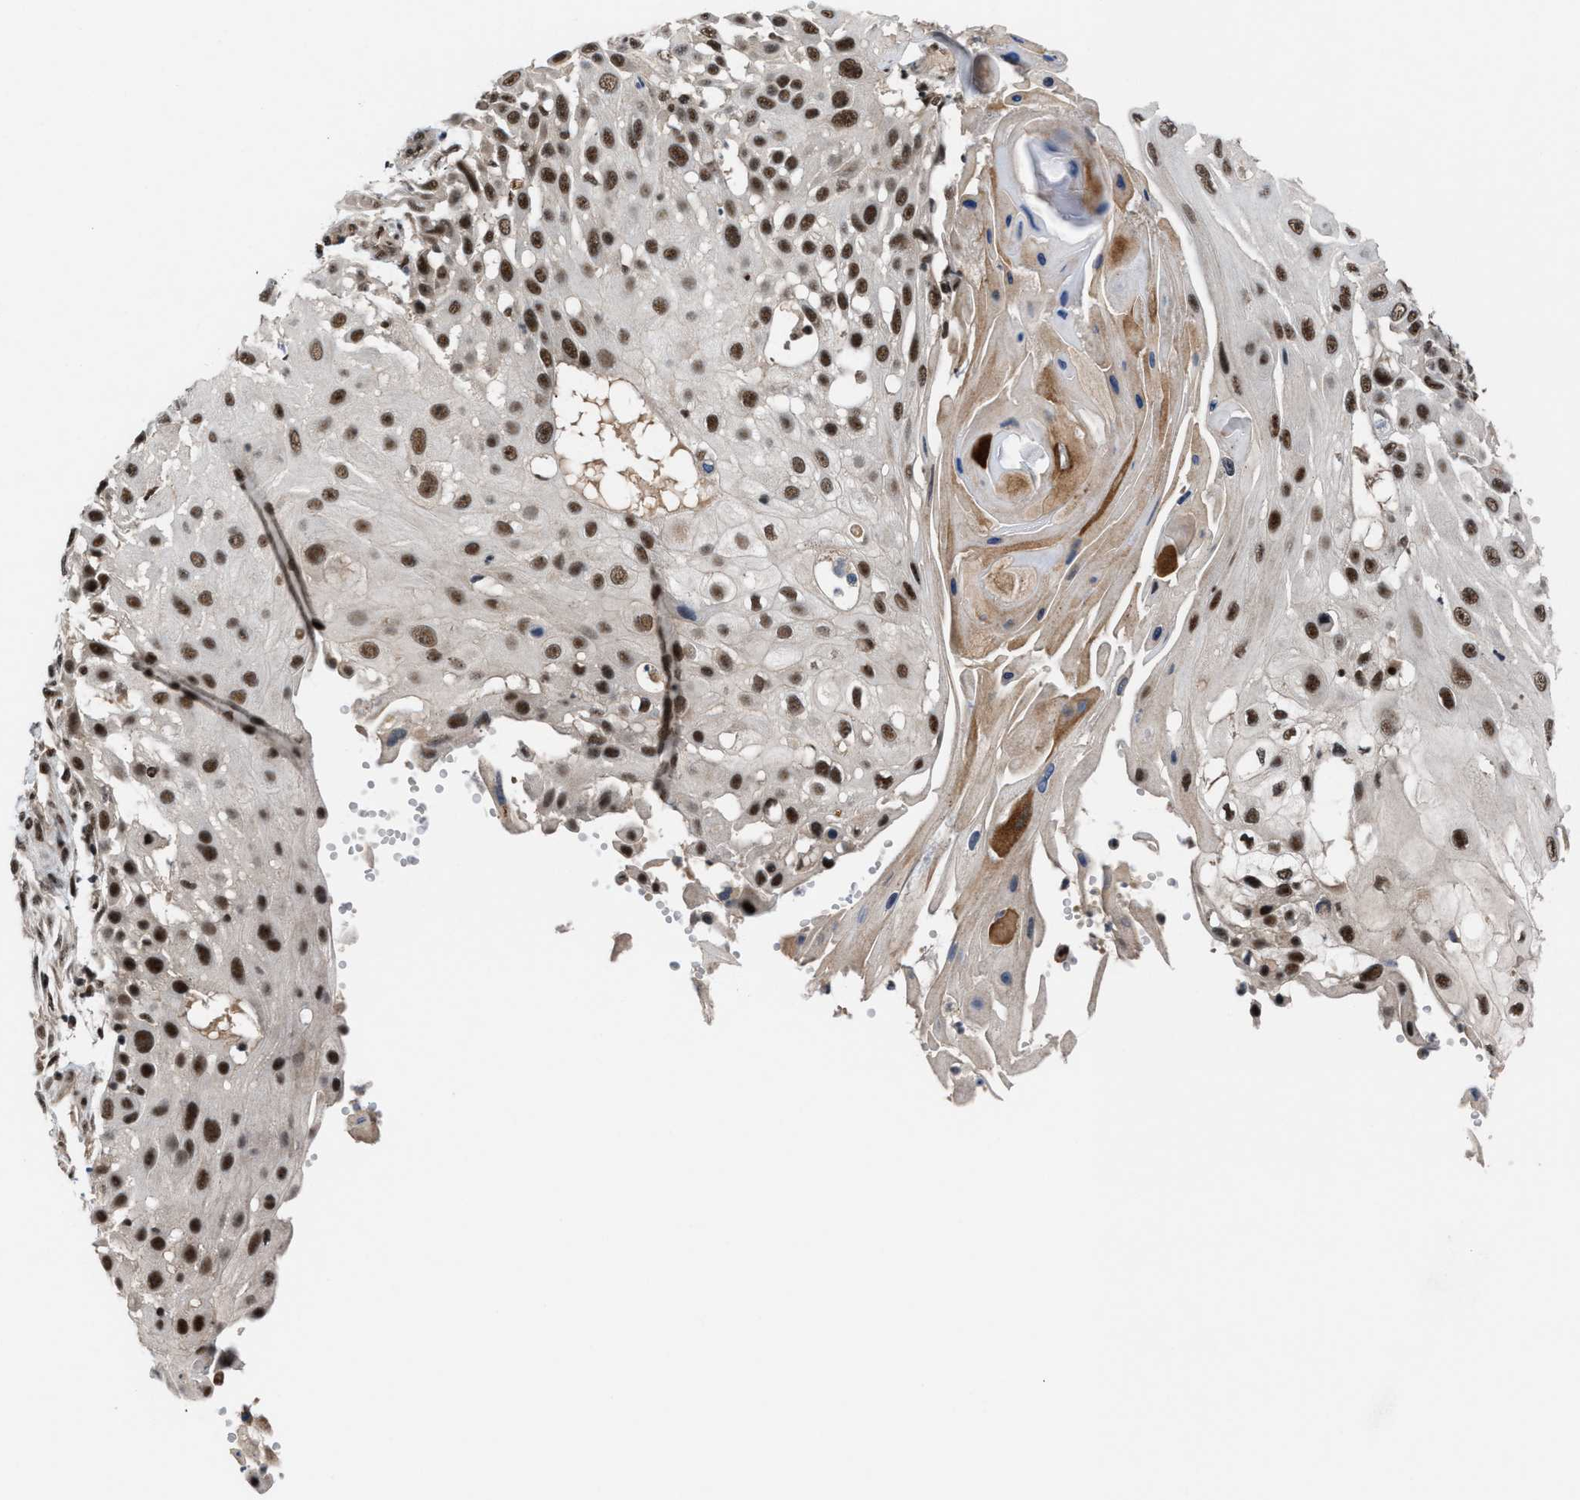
{"staining": {"intensity": "strong", "quantity": ">75%", "location": "nuclear"}, "tissue": "skin cancer", "cell_type": "Tumor cells", "image_type": "cancer", "snomed": [{"axis": "morphology", "description": "Squamous cell carcinoma, NOS"}, {"axis": "topography", "description": "Skin"}], "caption": "Immunohistochemistry (IHC) image of neoplastic tissue: skin cancer stained using immunohistochemistry reveals high levels of strong protein expression localized specifically in the nuclear of tumor cells, appearing as a nuclear brown color.", "gene": "PRPF4", "patient": {"sex": "female", "age": 44}}